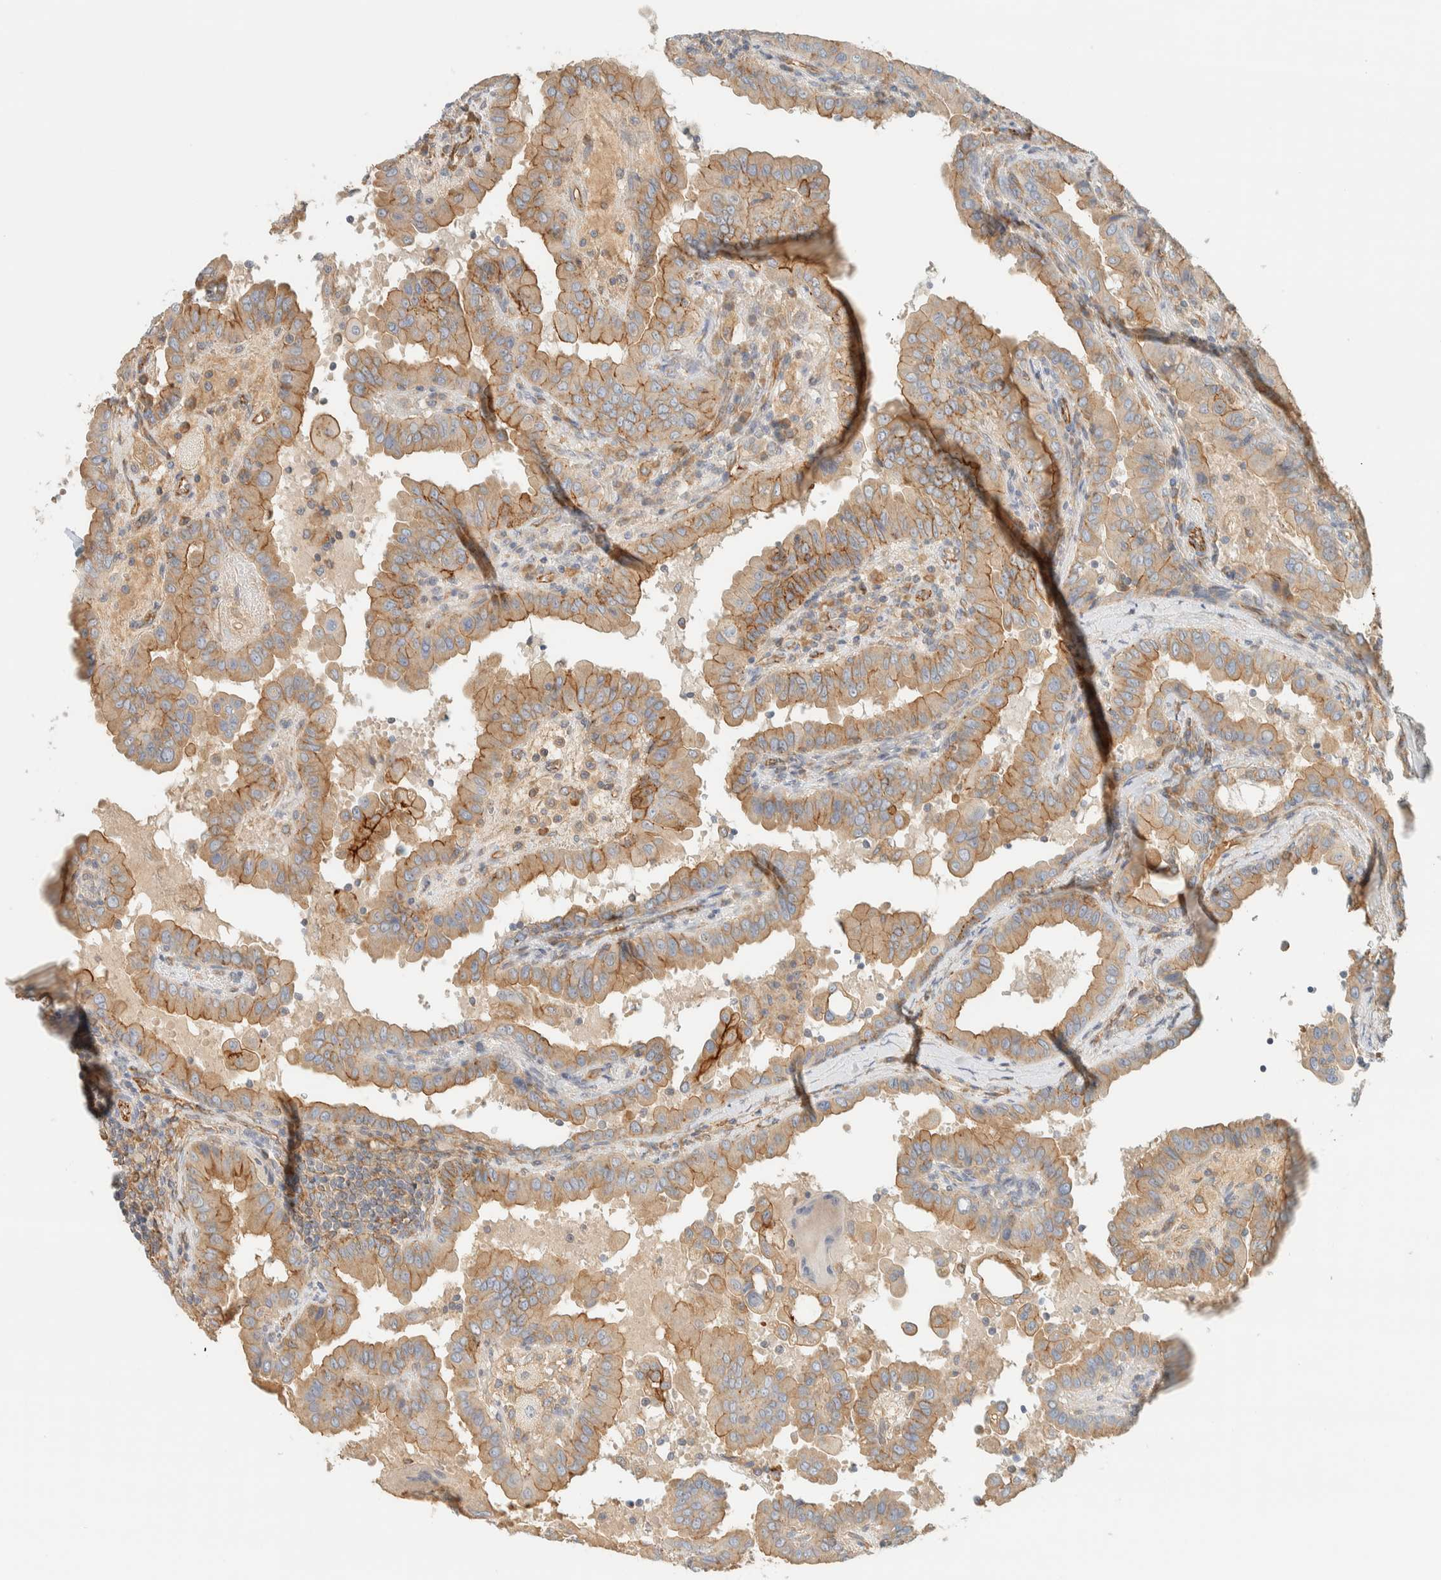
{"staining": {"intensity": "weak", "quantity": ">75%", "location": "cytoplasmic/membranous"}, "tissue": "thyroid cancer", "cell_type": "Tumor cells", "image_type": "cancer", "snomed": [{"axis": "morphology", "description": "Papillary adenocarcinoma, NOS"}, {"axis": "topography", "description": "Thyroid gland"}], "caption": "Immunohistochemistry (IHC) photomicrograph of papillary adenocarcinoma (thyroid) stained for a protein (brown), which demonstrates low levels of weak cytoplasmic/membranous staining in approximately >75% of tumor cells.", "gene": "LIMA1", "patient": {"sex": "male", "age": 33}}